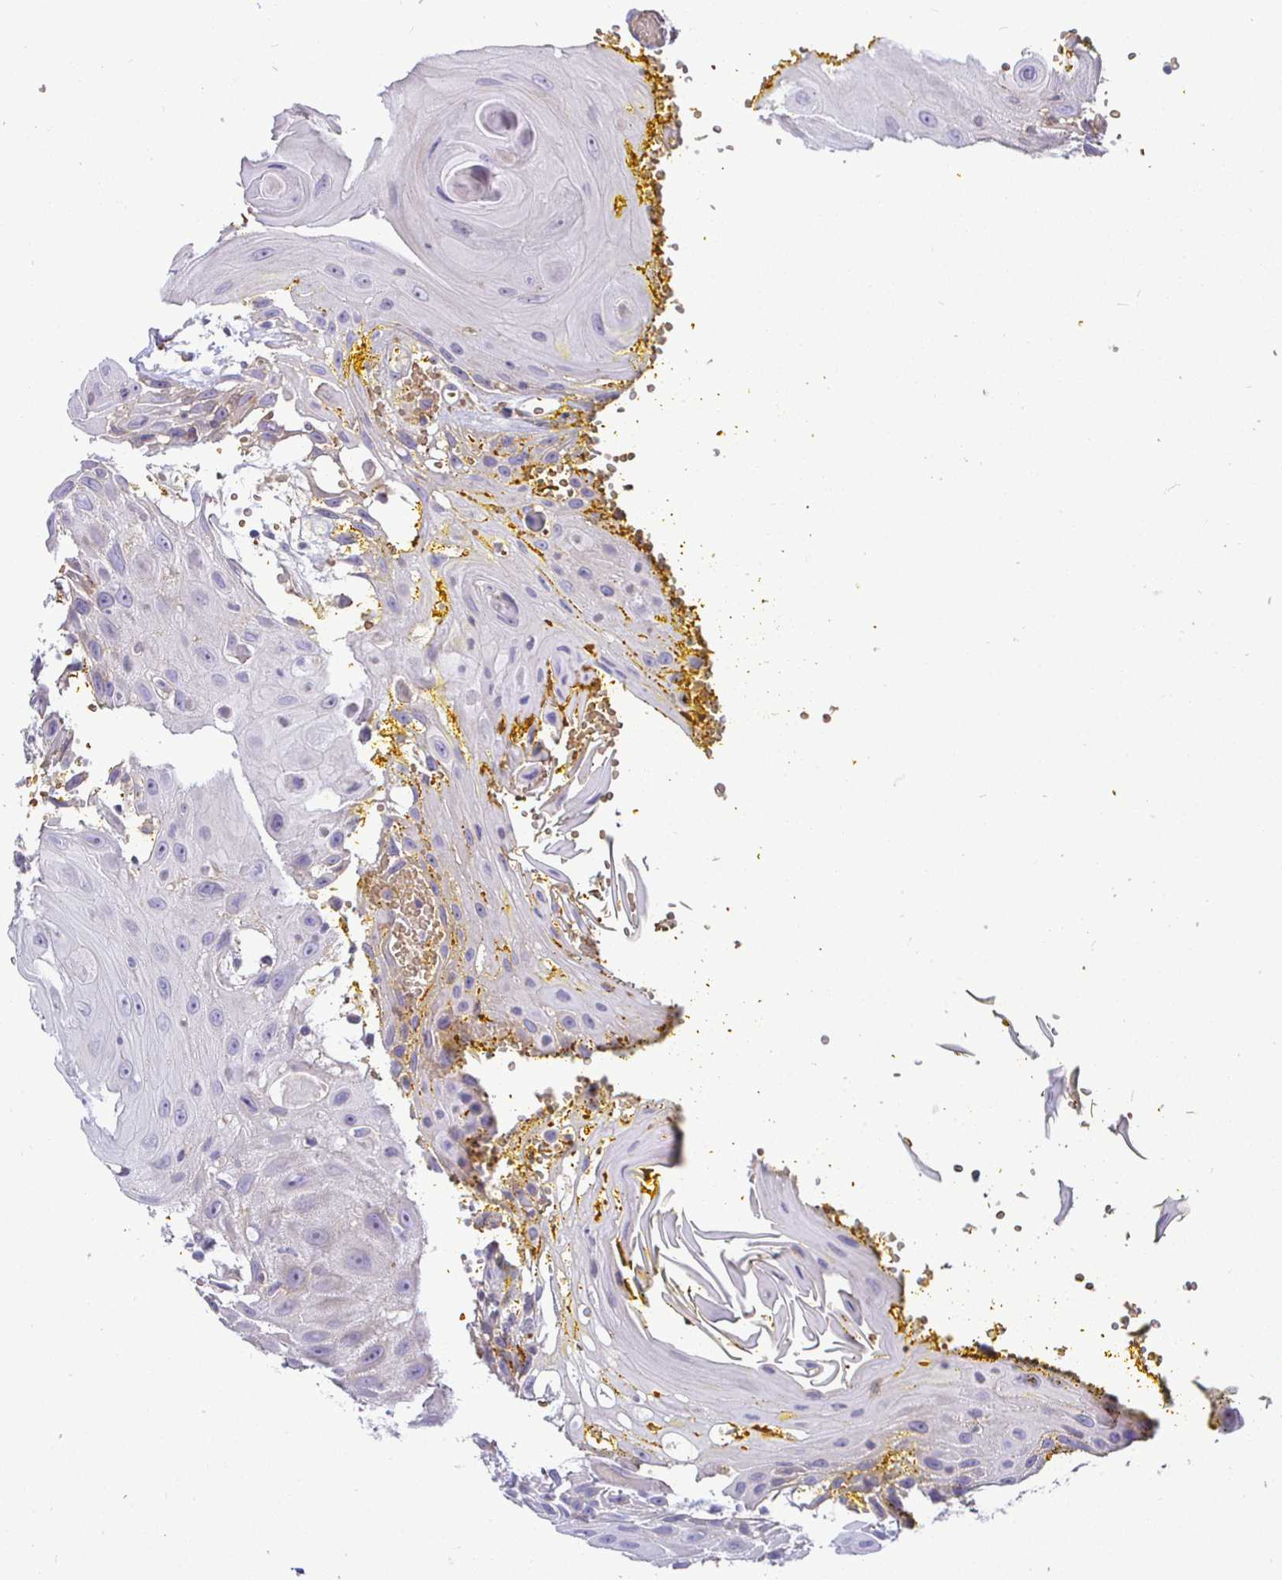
{"staining": {"intensity": "negative", "quantity": "none", "location": "none"}, "tissue": "head and neck cancer", "cell_type": "Tumor cells", "image_type": "cancer", "snomed": [{"axis": "morphology", "description": "Squamous cell carcinoma, NOS"}, {"axis": "topography", "description": "Oral tissue"}, {"axis": "topography", "description": "Head-Neck"}], "caption": "A micrograph of head and neck cancer stained for a protein displays no brown staining in tumor cells.", "gene": "SIRPA", "patient": {"sex": "male", "age": 49}}